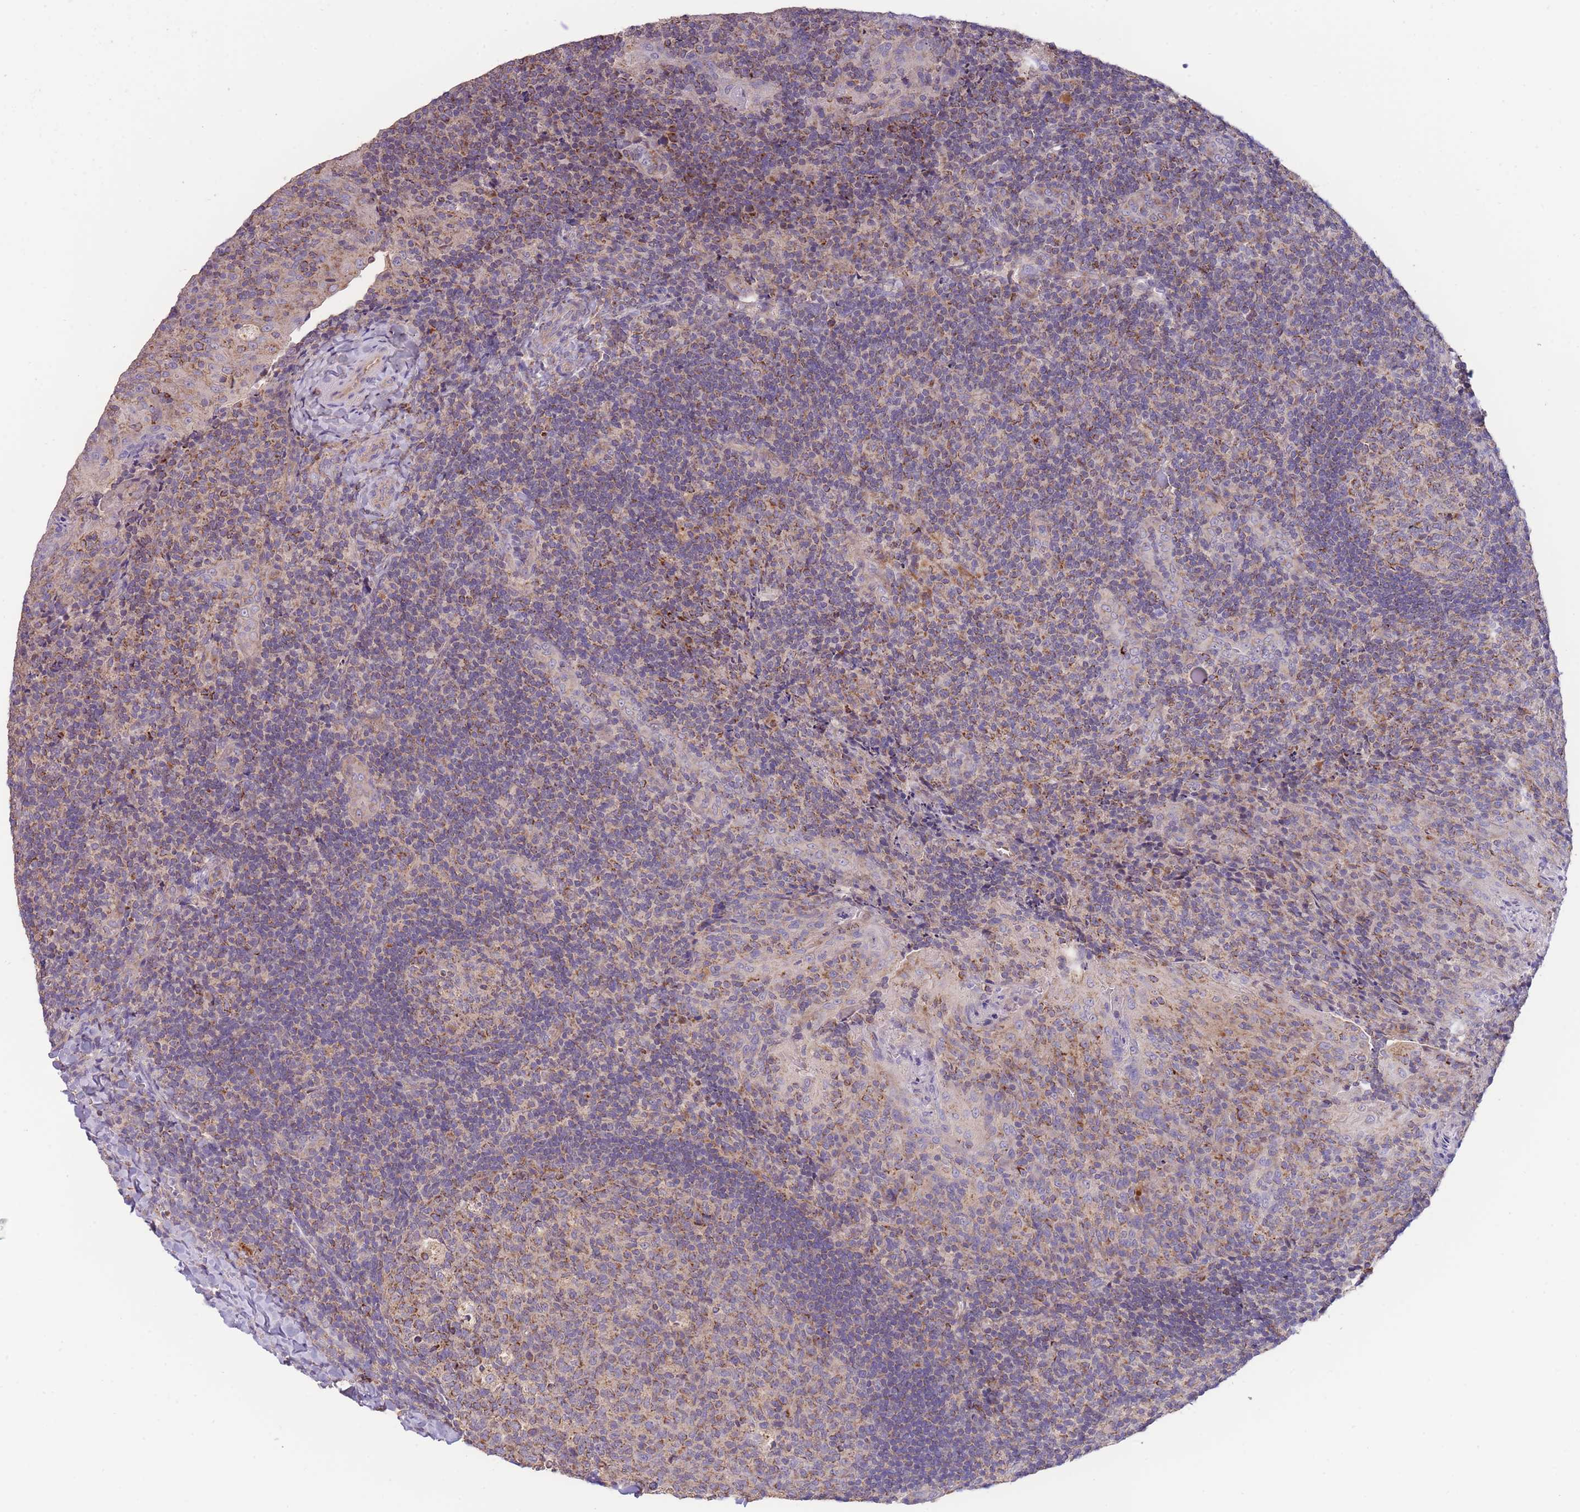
{"staining": {"intensity": "moderate", "quantity": "25%-75%", "location": "cytoplasmic/membranous"}, "tissue": "tonsil", "cell_type": "Germinal center cells", "image_type": "normal", "snomed": [{"axis": "morphology", "description": "Normal tissue, NOS"}, {"axis": "topography", "description": "Tonsil"}], "caption": "Moderate cytoplasmic/membranous positivity for a protein is appreciated in approximately 25%-75% of germinal center cells of unremarkable tonsil using immunohistochemistry.", "gene": "SLC25A42", "patient": {"sex": "male", "age": 17}}